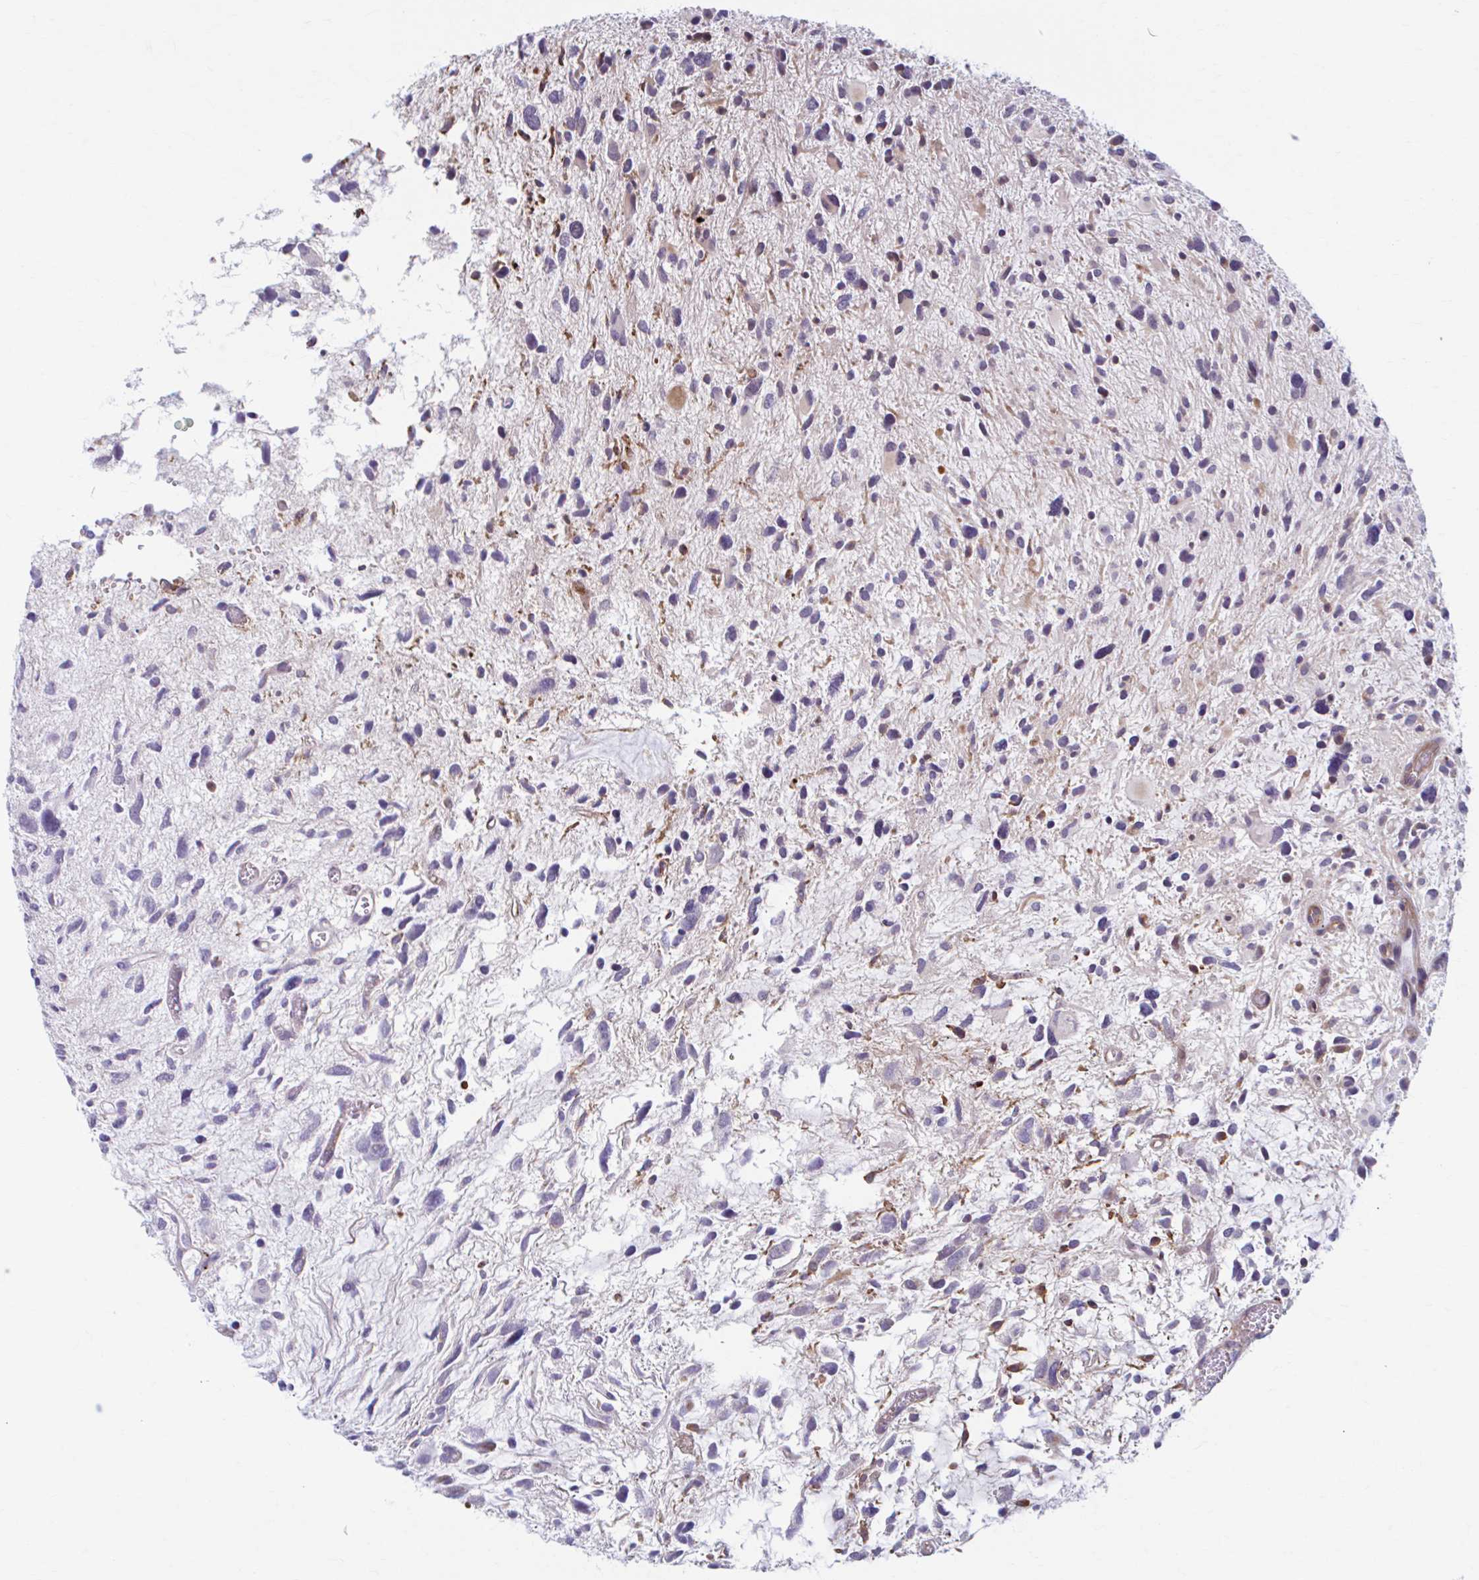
{"staining": {"intensity": "weak", "quantity": "<25%", "location": "cytoplasmic/membranous"}, "tissue": "glioma", "cell_type": "Tumor cells", "image_type": "cancer", "snomed": [{"axis": "morphology", "description": "Glioma, malignant, High grade"}, {"axis": "topography", "description": "Brain"}], "caption": "DAB immunohistochemical staining of human malignant glioma (high-grade) reveals no significant staining in tumor cells.", "gene": "ADAT3", "patient": {"sex": "female", "age": 11}}